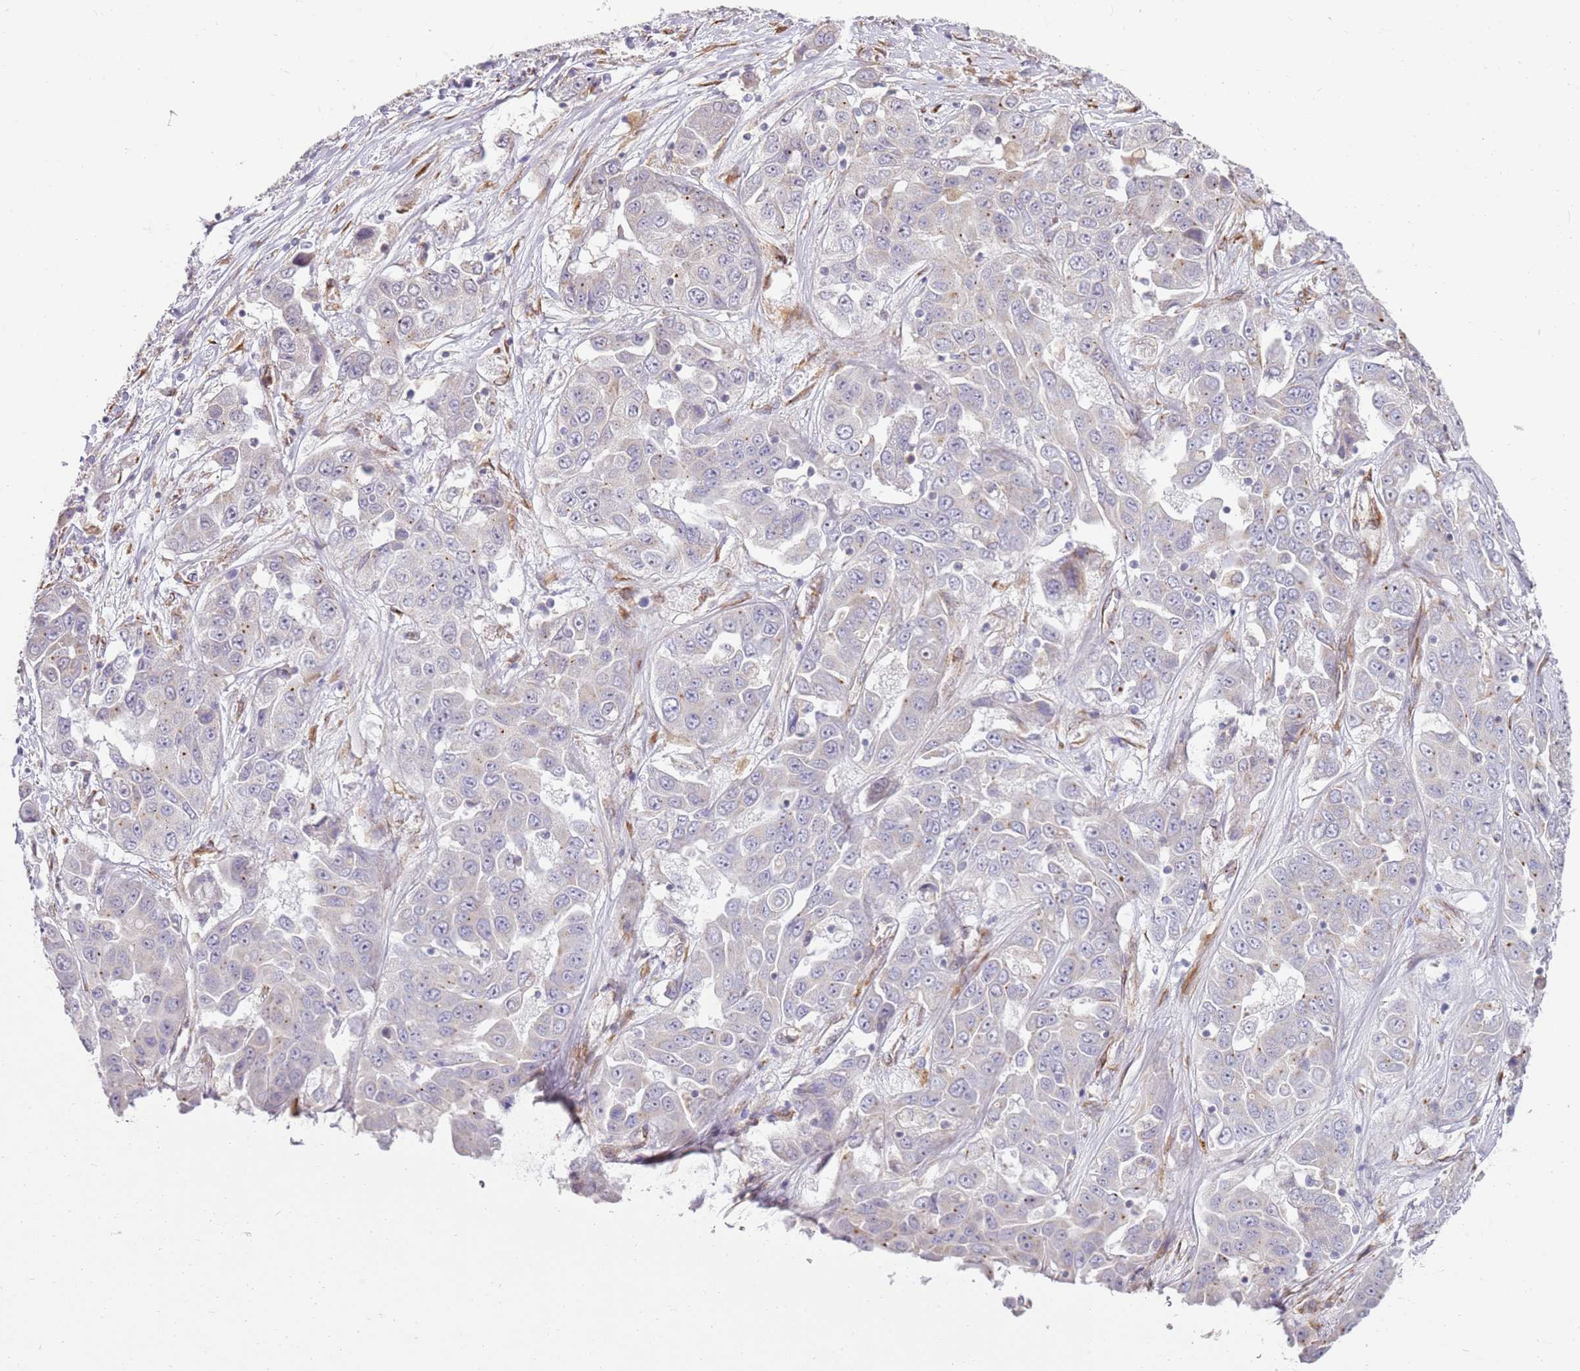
{"staining": {"intensity": "weak", "quantity": "<25%", "location": "cytoplasmic/membranous"}, "tissue": "liver cancer", "cell_type": "Tumor cells", "image_type": "cancer", "snomed": [{"axis": "morphology", "description": "Cholangiocarcinoma"}, {"axis": "topography", "description": "Liver"}], "caption": "Immunohistochemistry of liver cancer demonstrates no expression in tumor cells.", "gene": "GRAP", "patient": {"sex": "female", "age": 52}}